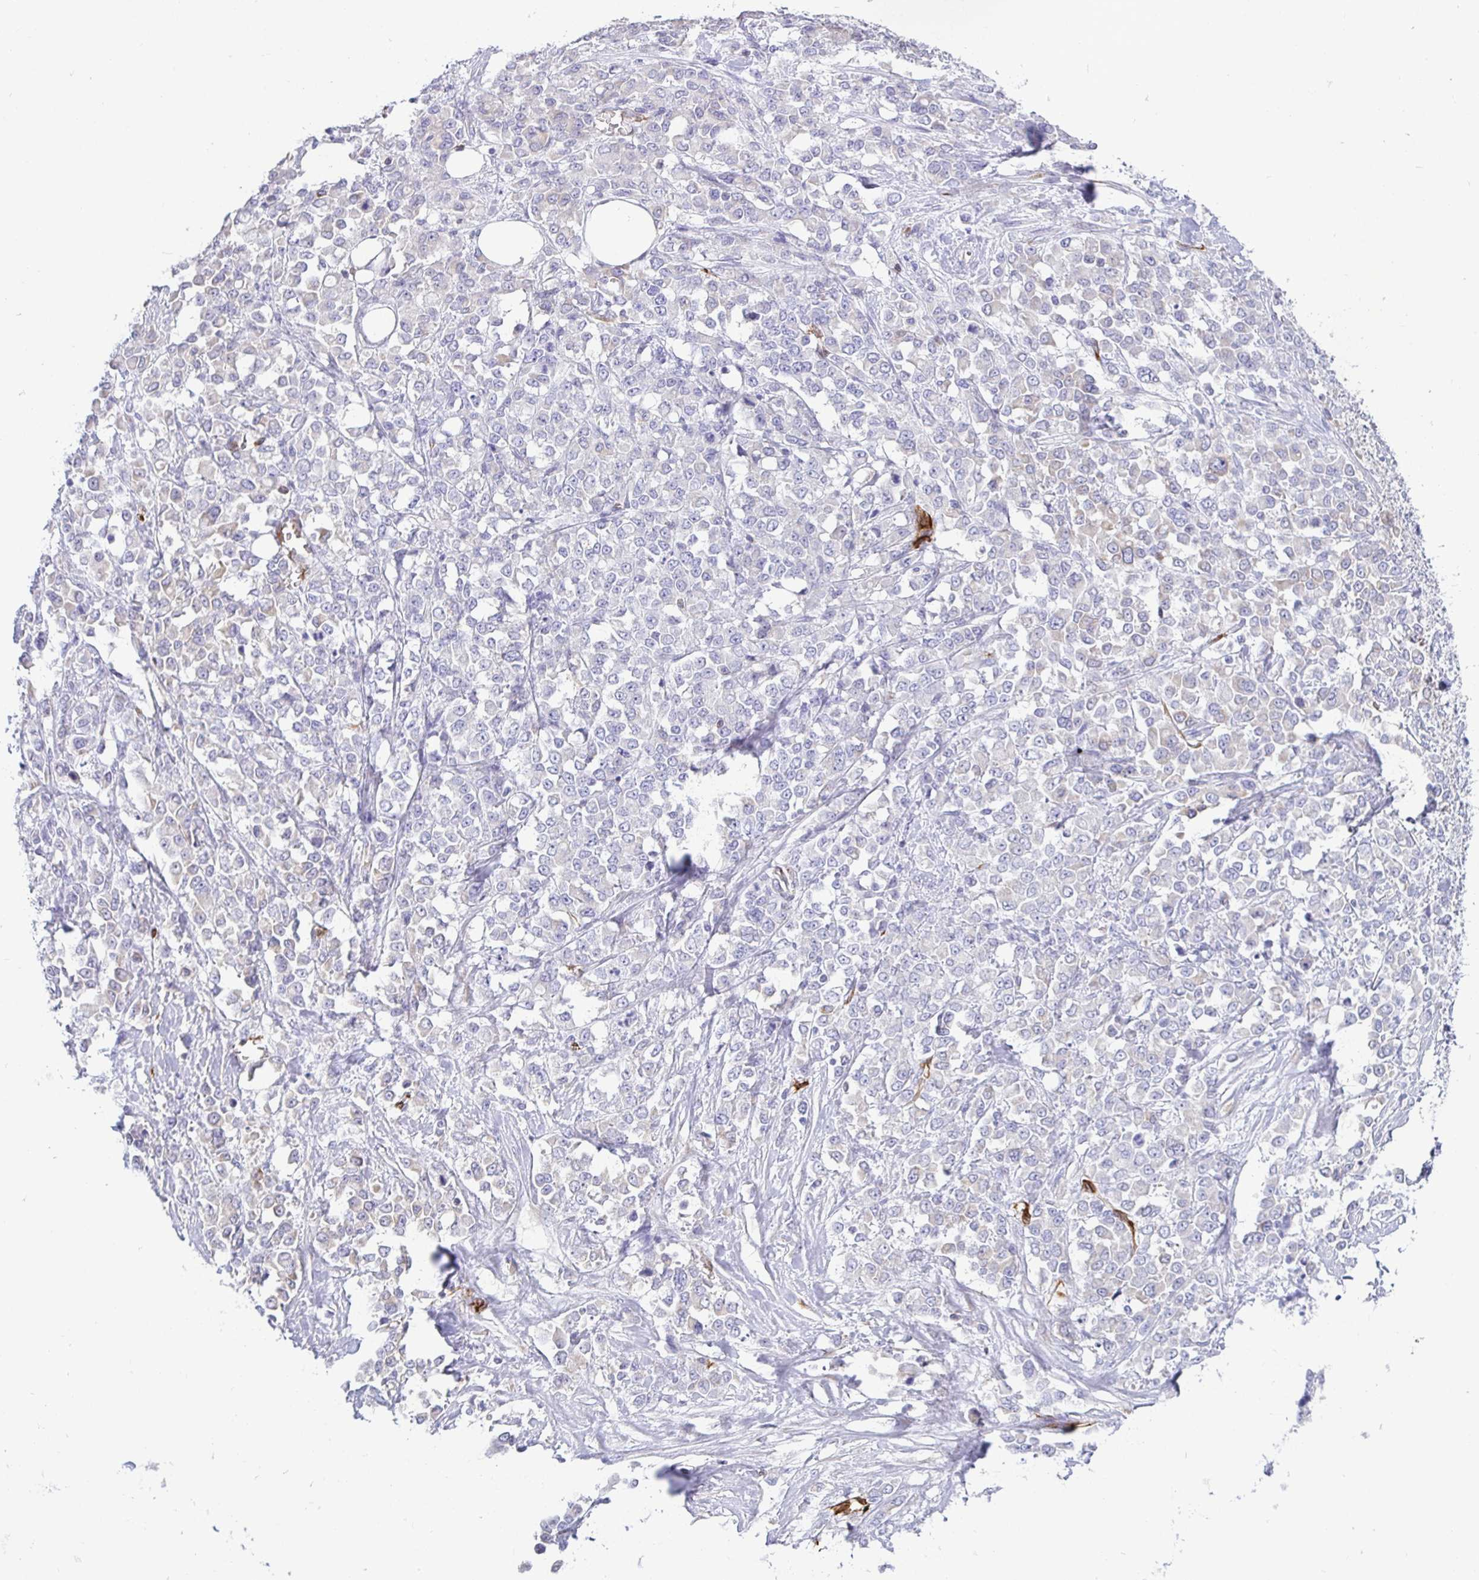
{"staining": {"intensity": "negative", "quantity": "none", "location": "none"}, "tissue": "stomach cancer", "cell_type": "Tumor cells", "image_type": "cancer", "snomed": [{"axis": "morphology", "description": "Adenocarcinoma, NOS"}, {"axis": "topography", "description": "Stomach"}], "caption": "An image of human stomach adenocarcinoma is negative for staining in tumor cells.", "gene": "TP53I11", "patient": {"sex": "female", "age": 76}}